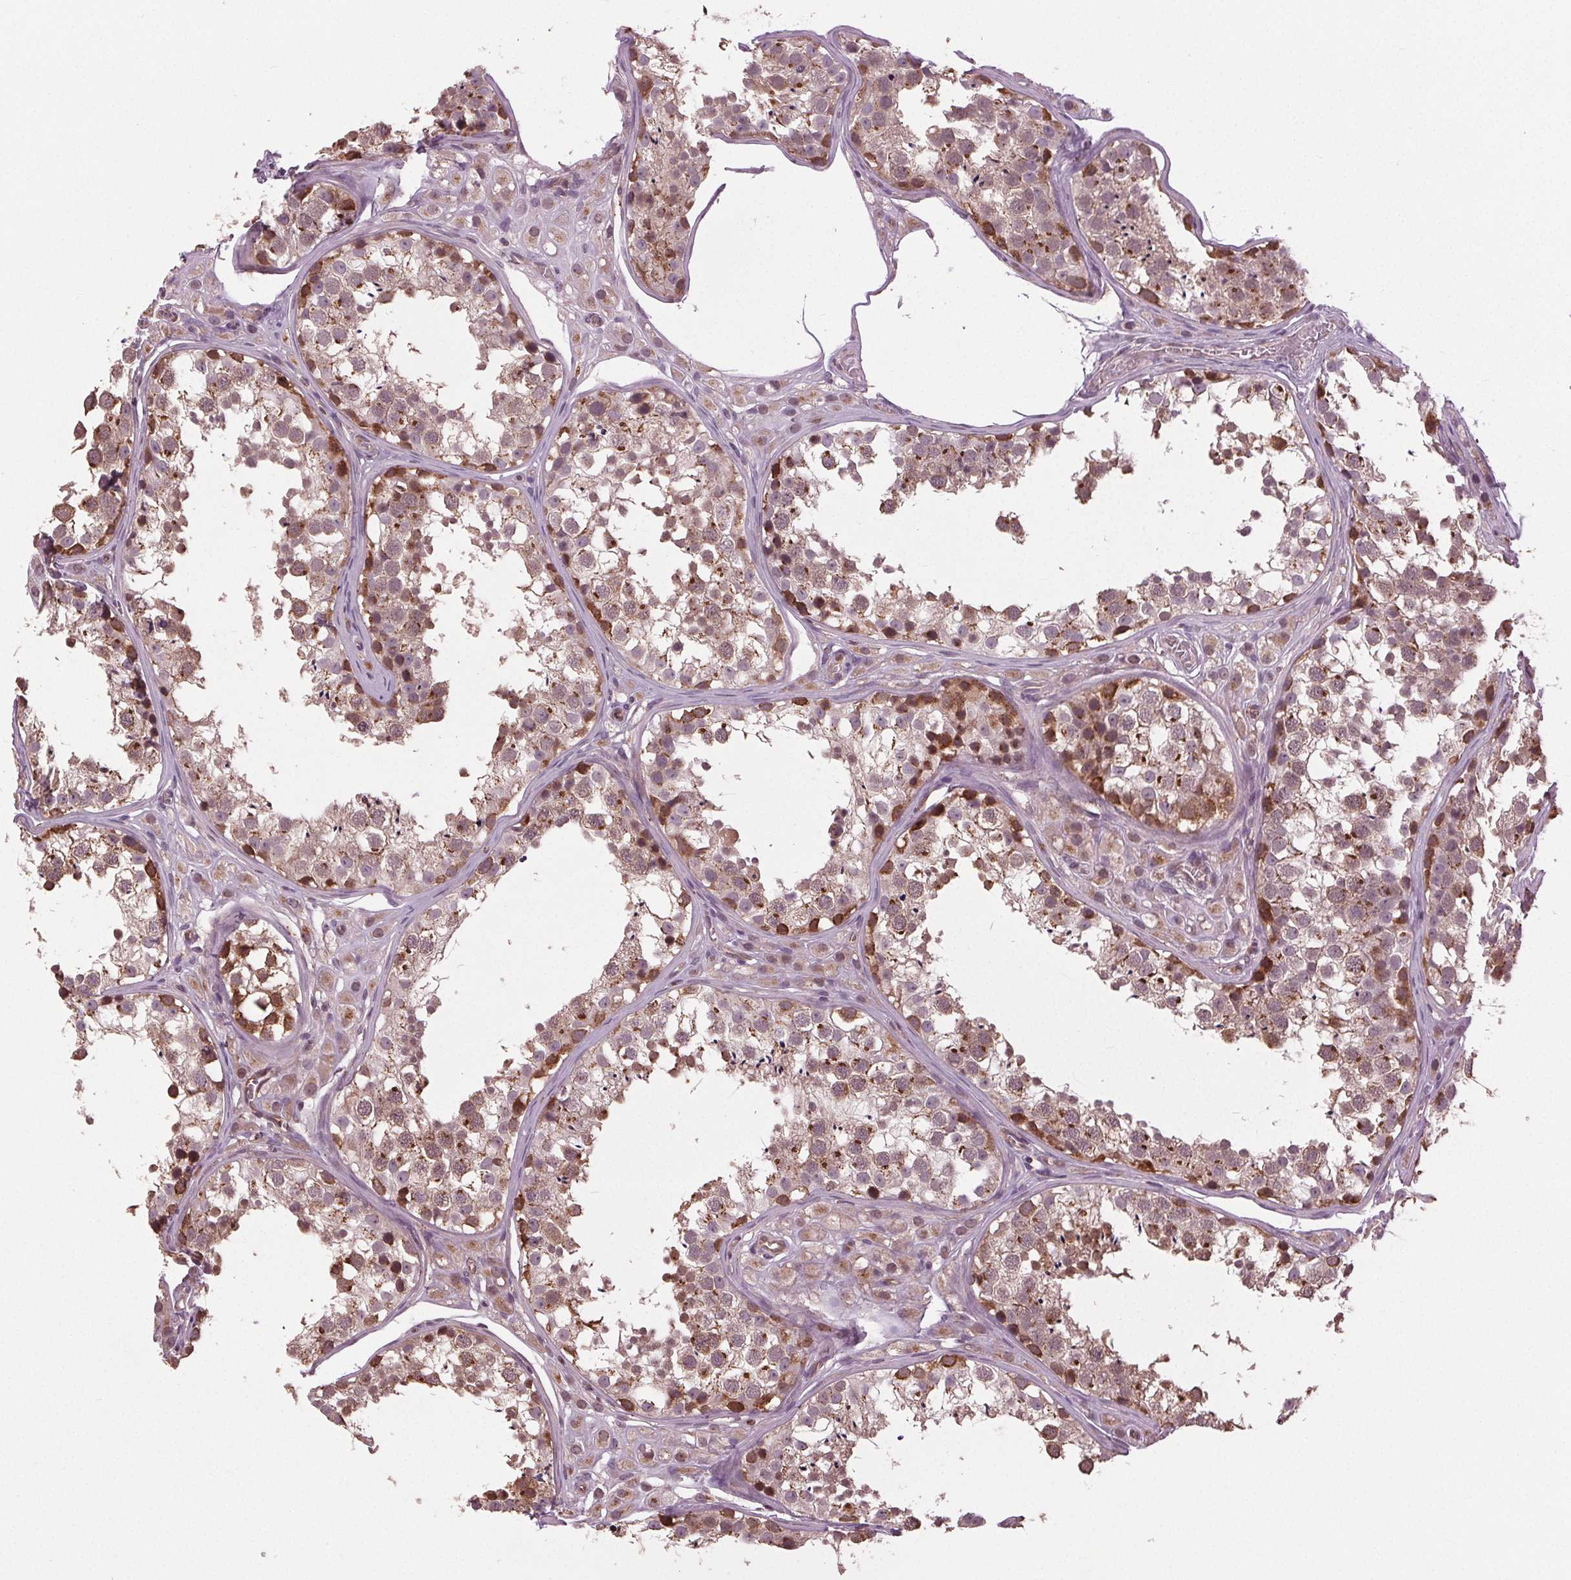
{"staining": {"intensity": "moderate", "quantity": ">75%", "location": "cytoplasmic/membranous"}, "tissue": "testis", "cell_type": "Cells in seminiferous ducts", "image_type": "normal", "snomed": [{"axis": "morphology", "description": "Normal tissue, NOS"}, {"axis": "topography", "description": "Testis"}], "caption": "Testis stained with a protein marker exhibits moderate staining in cells in seminiferous ducts.", "gene": "BSDC1", "patient": {"sex": "male", "age": 13}}